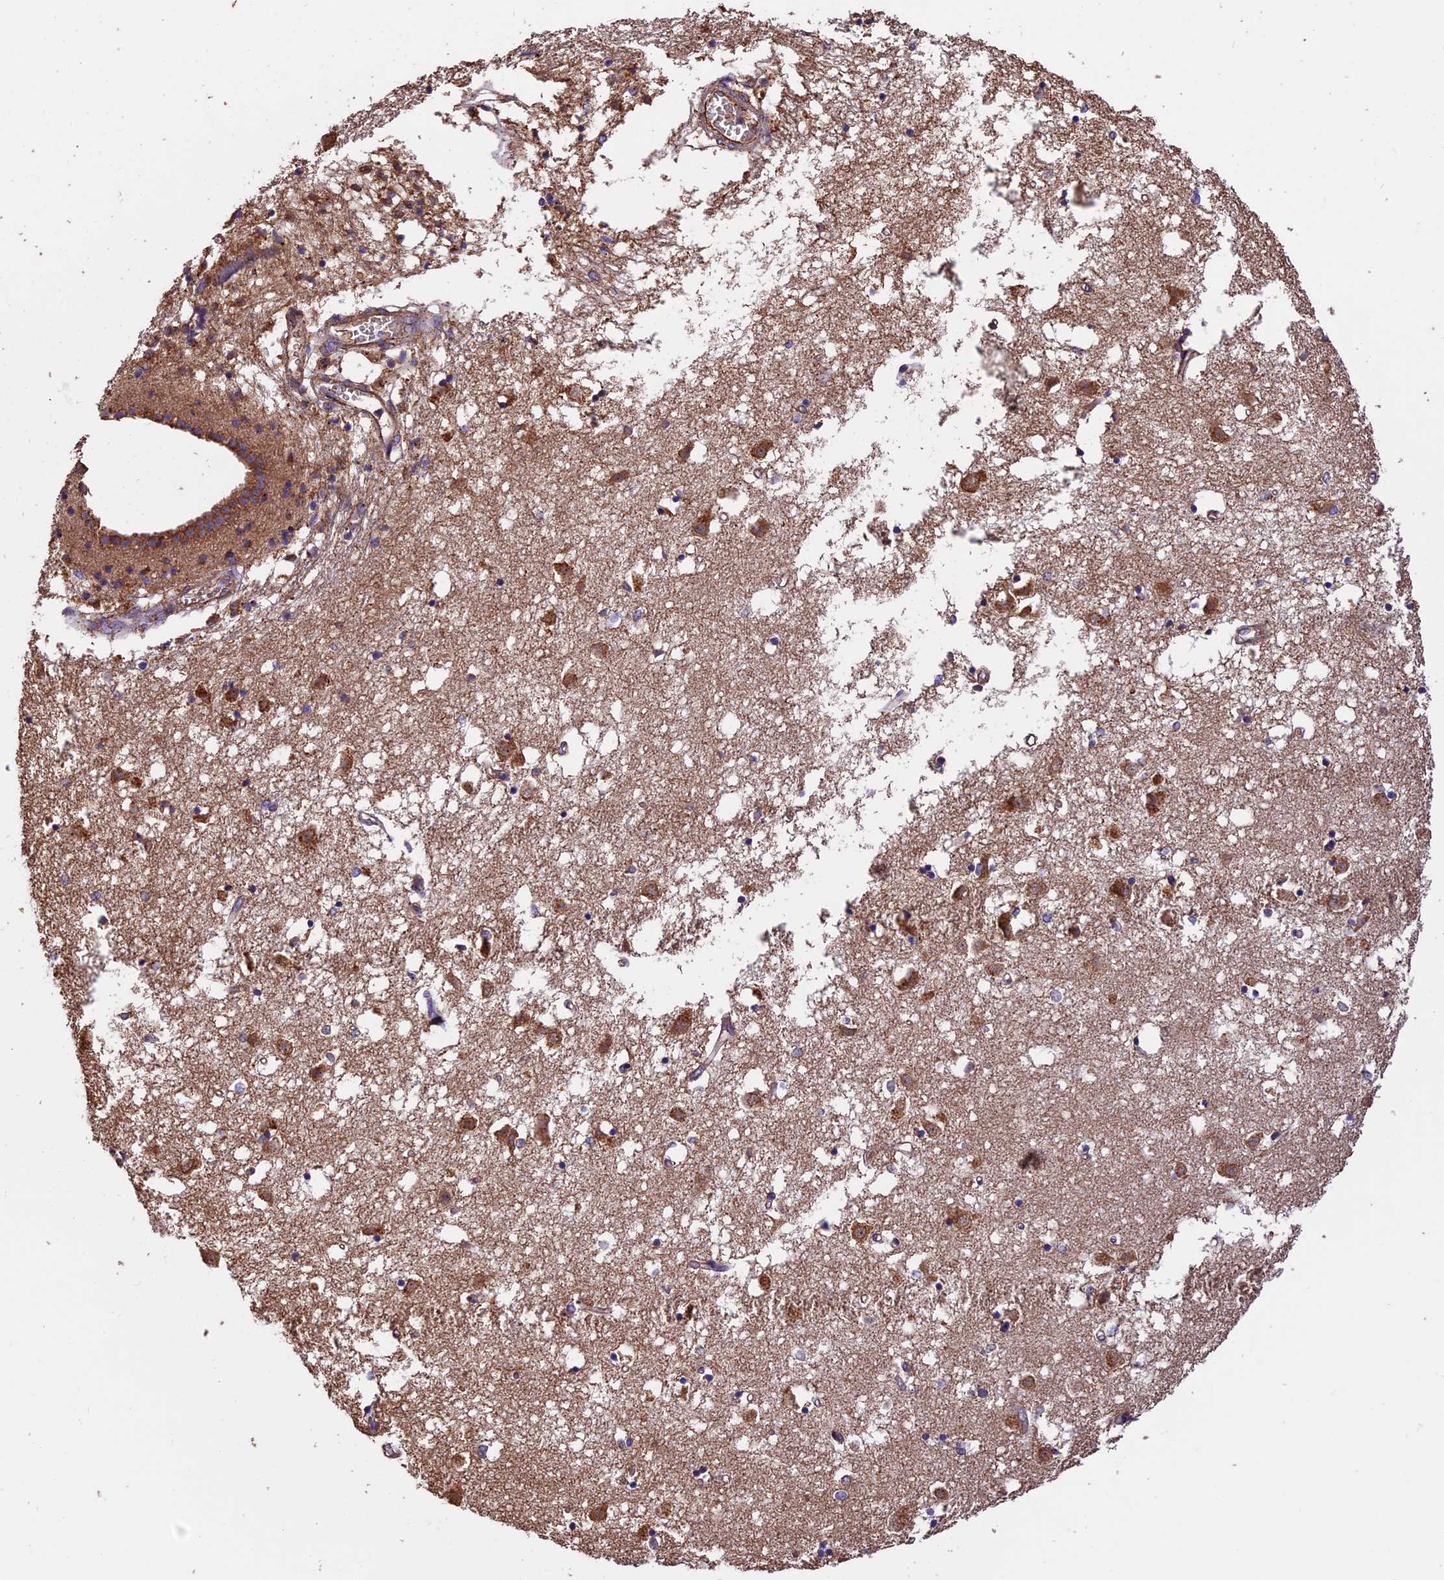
{"staining": {"intensity": "negative", "quantity": "none", "location": "none"}, "tissue": "caudate", "cell_type": "Glial cells", "image_type": "normal", "snomed": [{"axis": "morphology", "description": "Normal tissue, NOS"}, {"axis": "topography", "description": "Lateral ventricle wall"}], "caption": "Immunohistochemistry image of unremarkable caudate stained for a protein (brown), which shows no expression in glial cells. Nuclei are stained in blue.", "gene": "CHMP2A", "patient": {"sex": "male", "age": 70}}